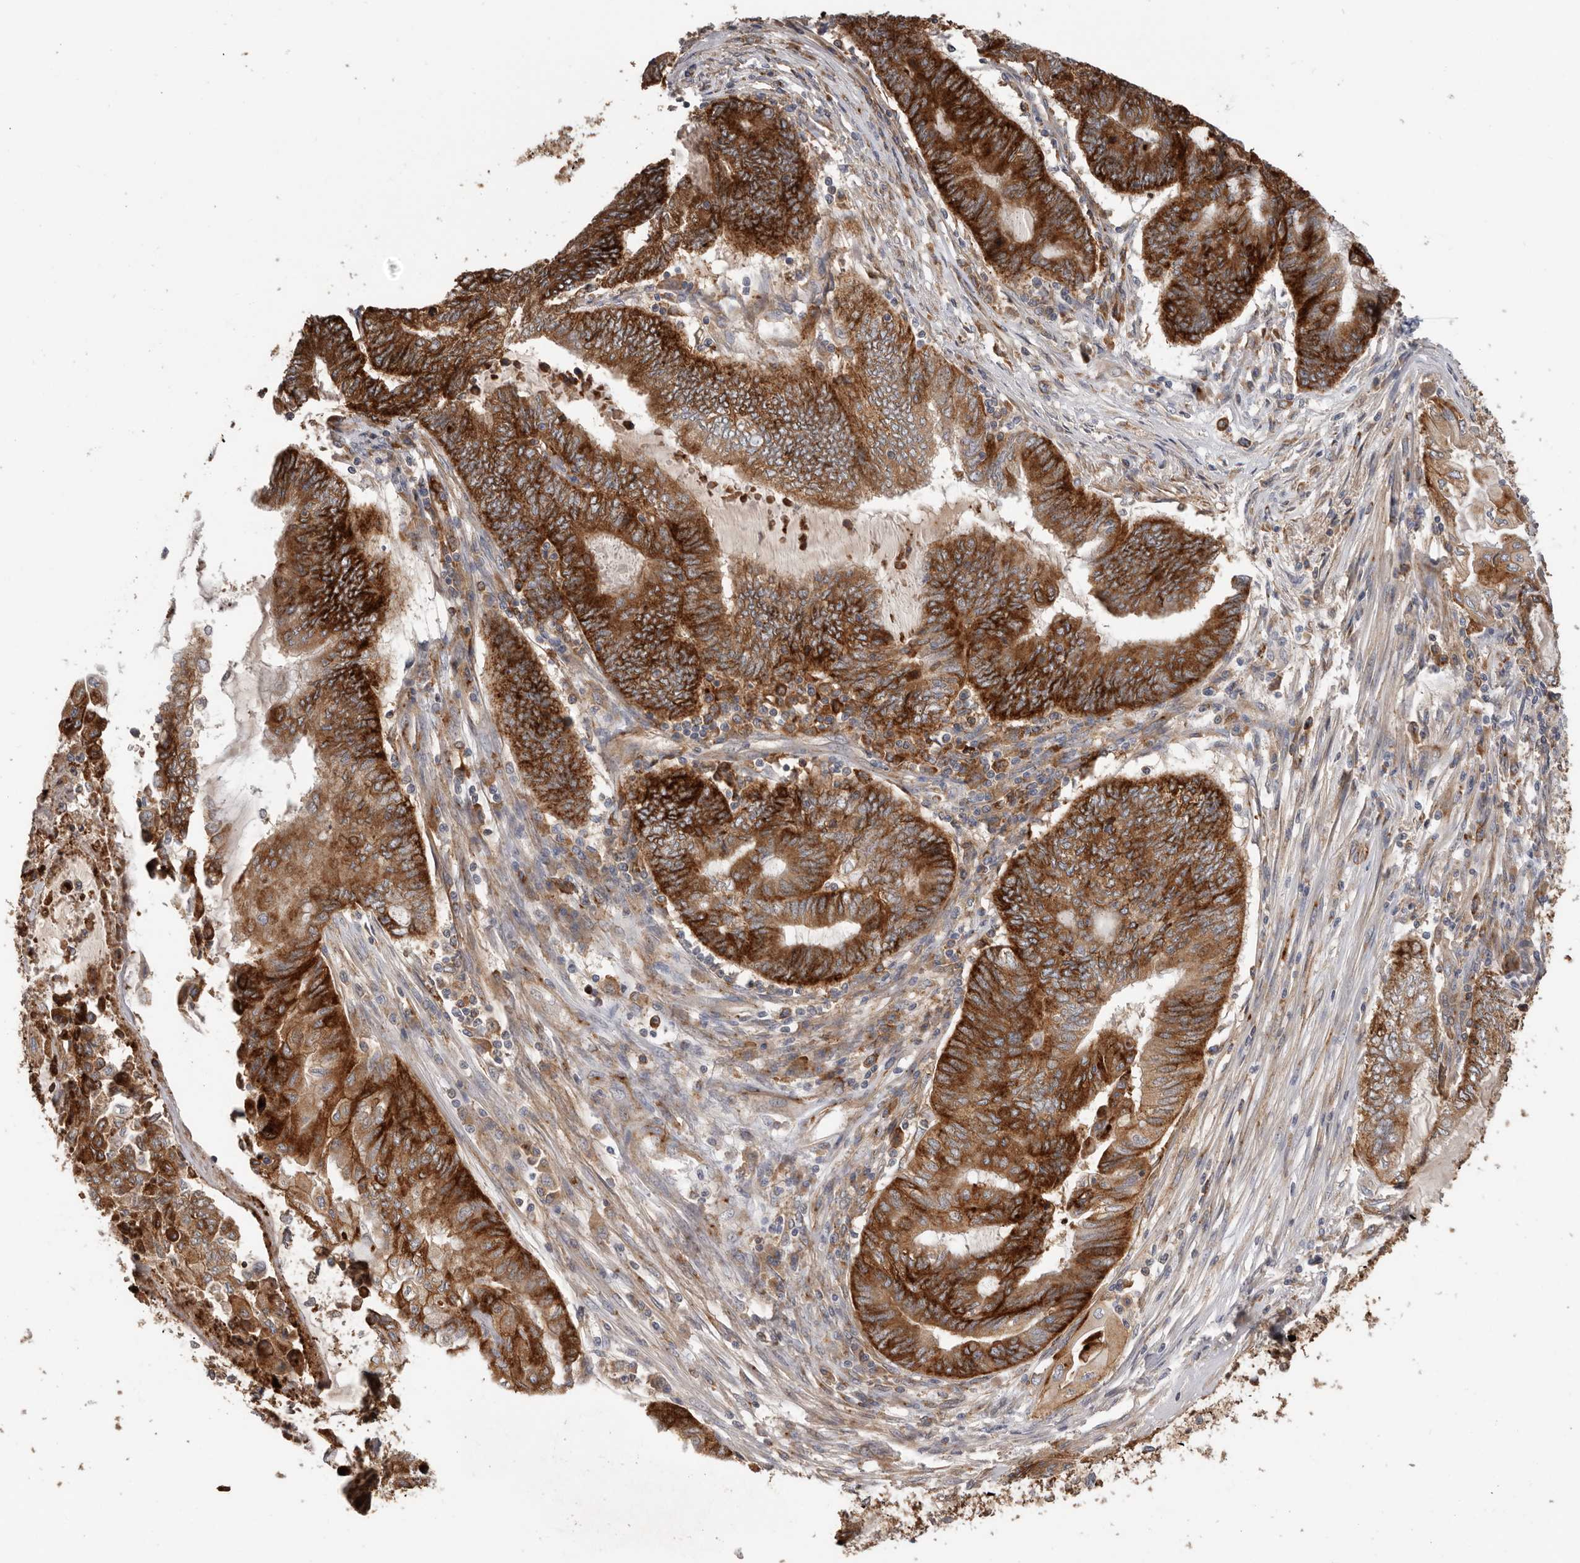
{"staining": {"intensity": "strong", "quantity": ">75%", "location": "cytoplasmic/membranous"}, "tissue": "endometrial cancer", "cell_type": "Tumor cells", "image_type": "cancer", "snomed": [{"axis": "morphology", "description": "Adenocarcinoma, NOS"}, {"axis": "topography", "description": "Uterus"}, {"axis": "topography", "description": "Endometrium"}], "caption": "Endometrial cancer (adenocarcinoma) tissue reveals strong cytoplasmic/membranous positivity in approximately >75% of tumor cells", "gene": "TFRC", "patient": {"sex": "female", "age": 70}}